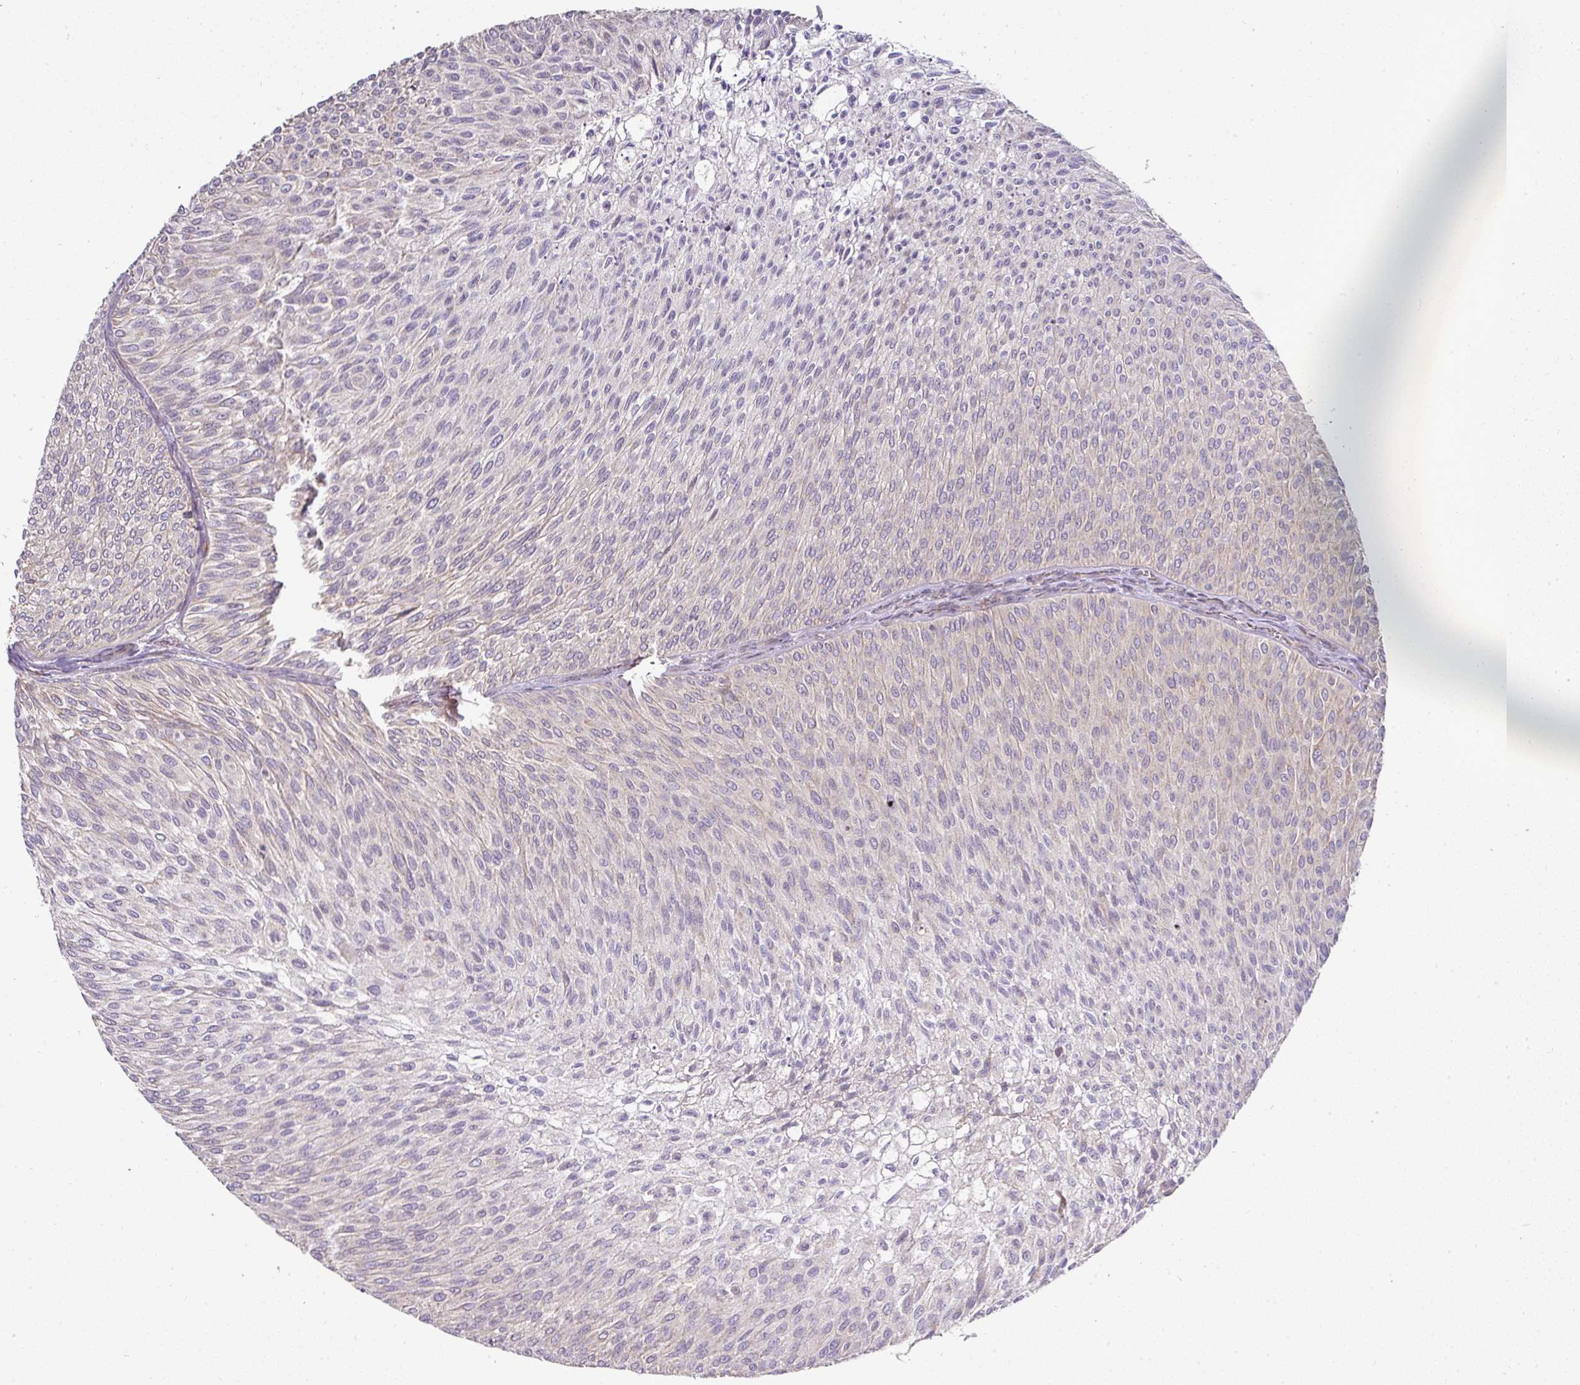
{"staining": {"intensity": "negative", "quantity": "none", "location": "none"}, "tissue": "urothelial cancer", "cell_type": "Tumor cells", "image_type": "cancer", "snomed": [{"axis": "morphology", "description": "Urothelial carcinoma, Low grade"}, {"axis": "topography", "description": "Urinary bladder"}], "caption": "Protein analysis of urothelial cancer shows no significant expression in tumor cells.", "gene": "STK35", "patient": {"sex": "male", "age": 91}}